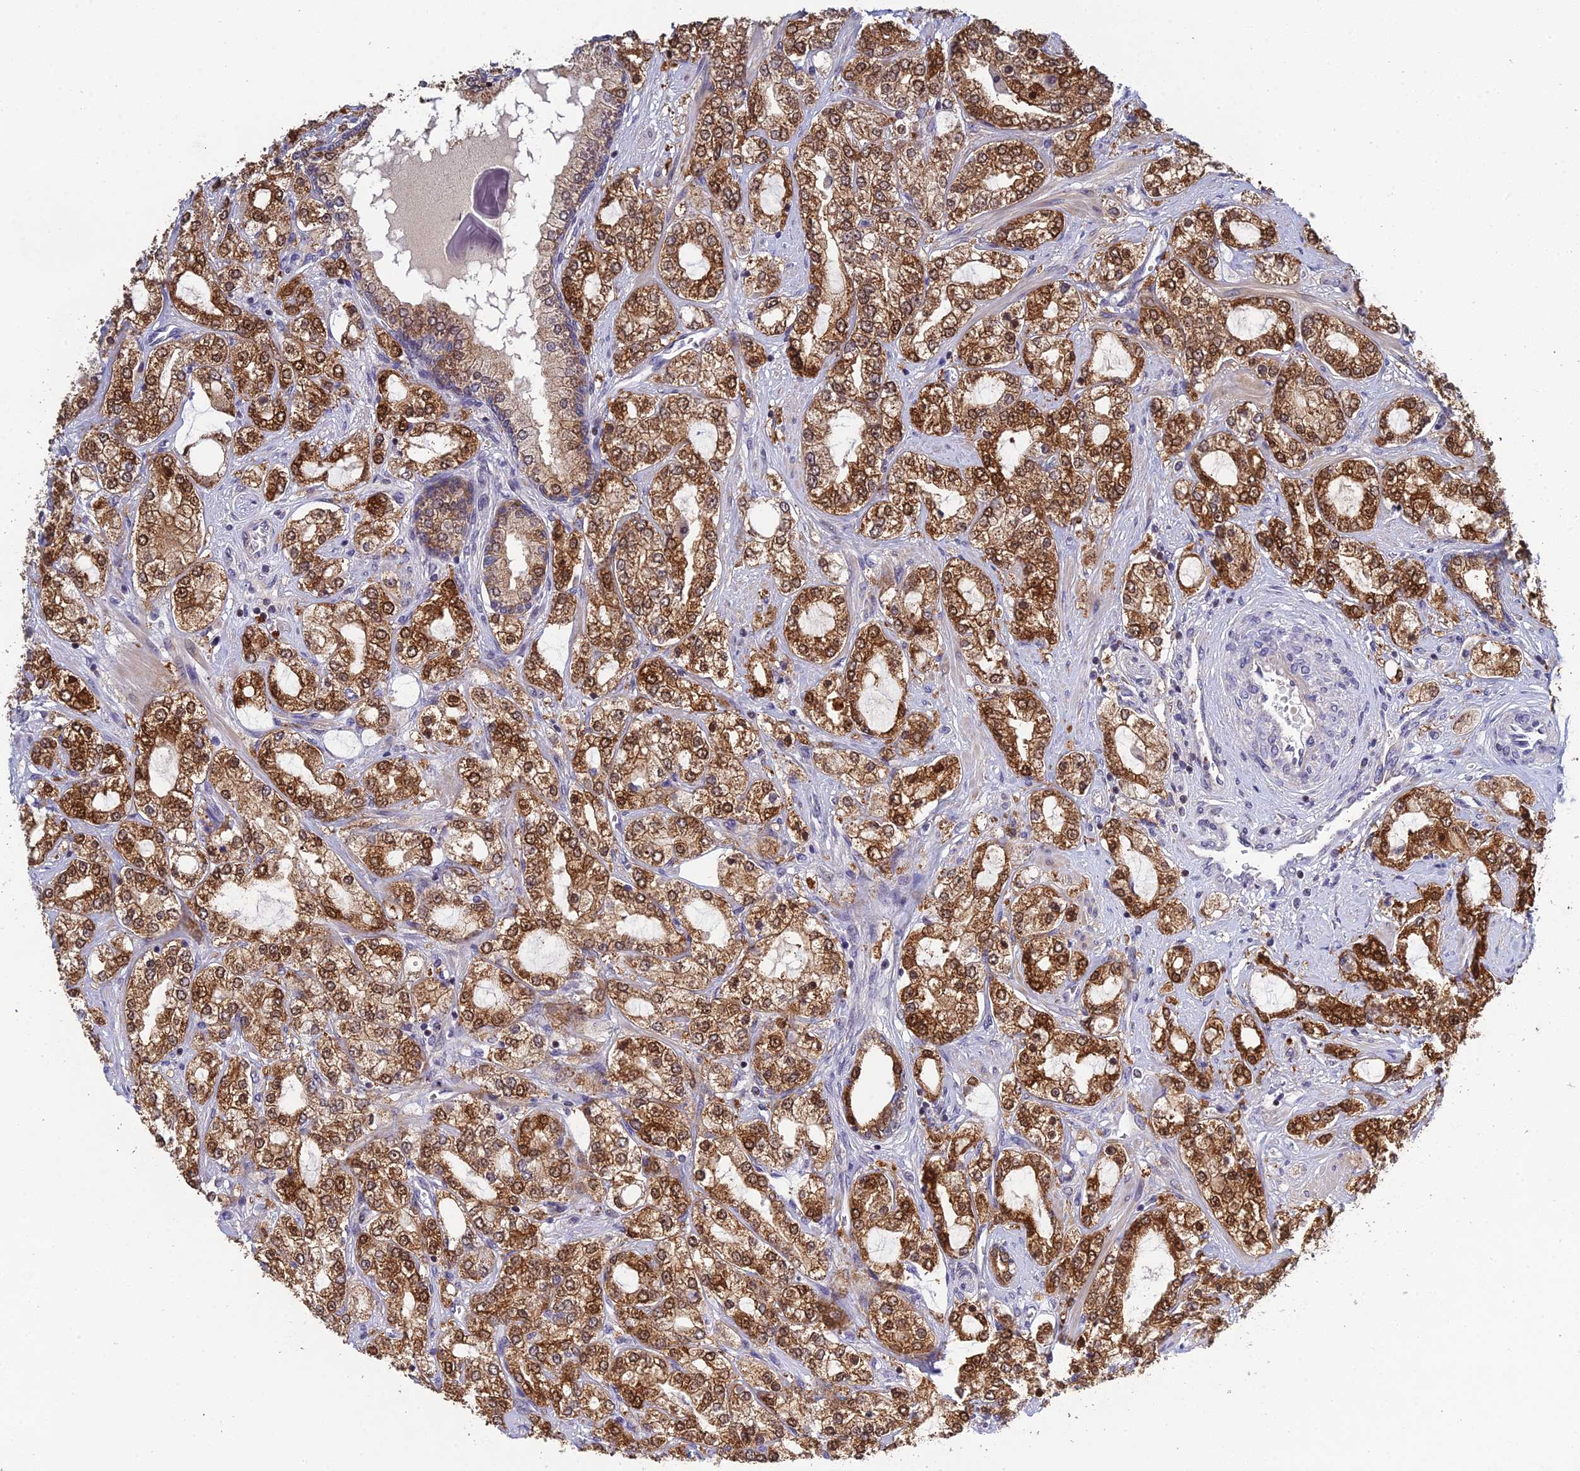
{"staining": {"intensity": "strong", "quantity": ">75%", "location": "cytoplasmic/membranous,nuclear"}, "tissue": "prostate cancer", "cell_type": "Tumor cells", "image_type": "cancer", "snomed": [{"axis": "morphology", "description": "Adenocarcinoma, High grade"}, {"axis": "topography", "description": "Prostate"}], "caption": "An image of human prostate cancer stained for a protein reveals strong cytoplasmic/membranous and nuclear brown staining in tumor cells.", "gene": "ELOA2", "patient": {"sex": "male", "age": 64}}